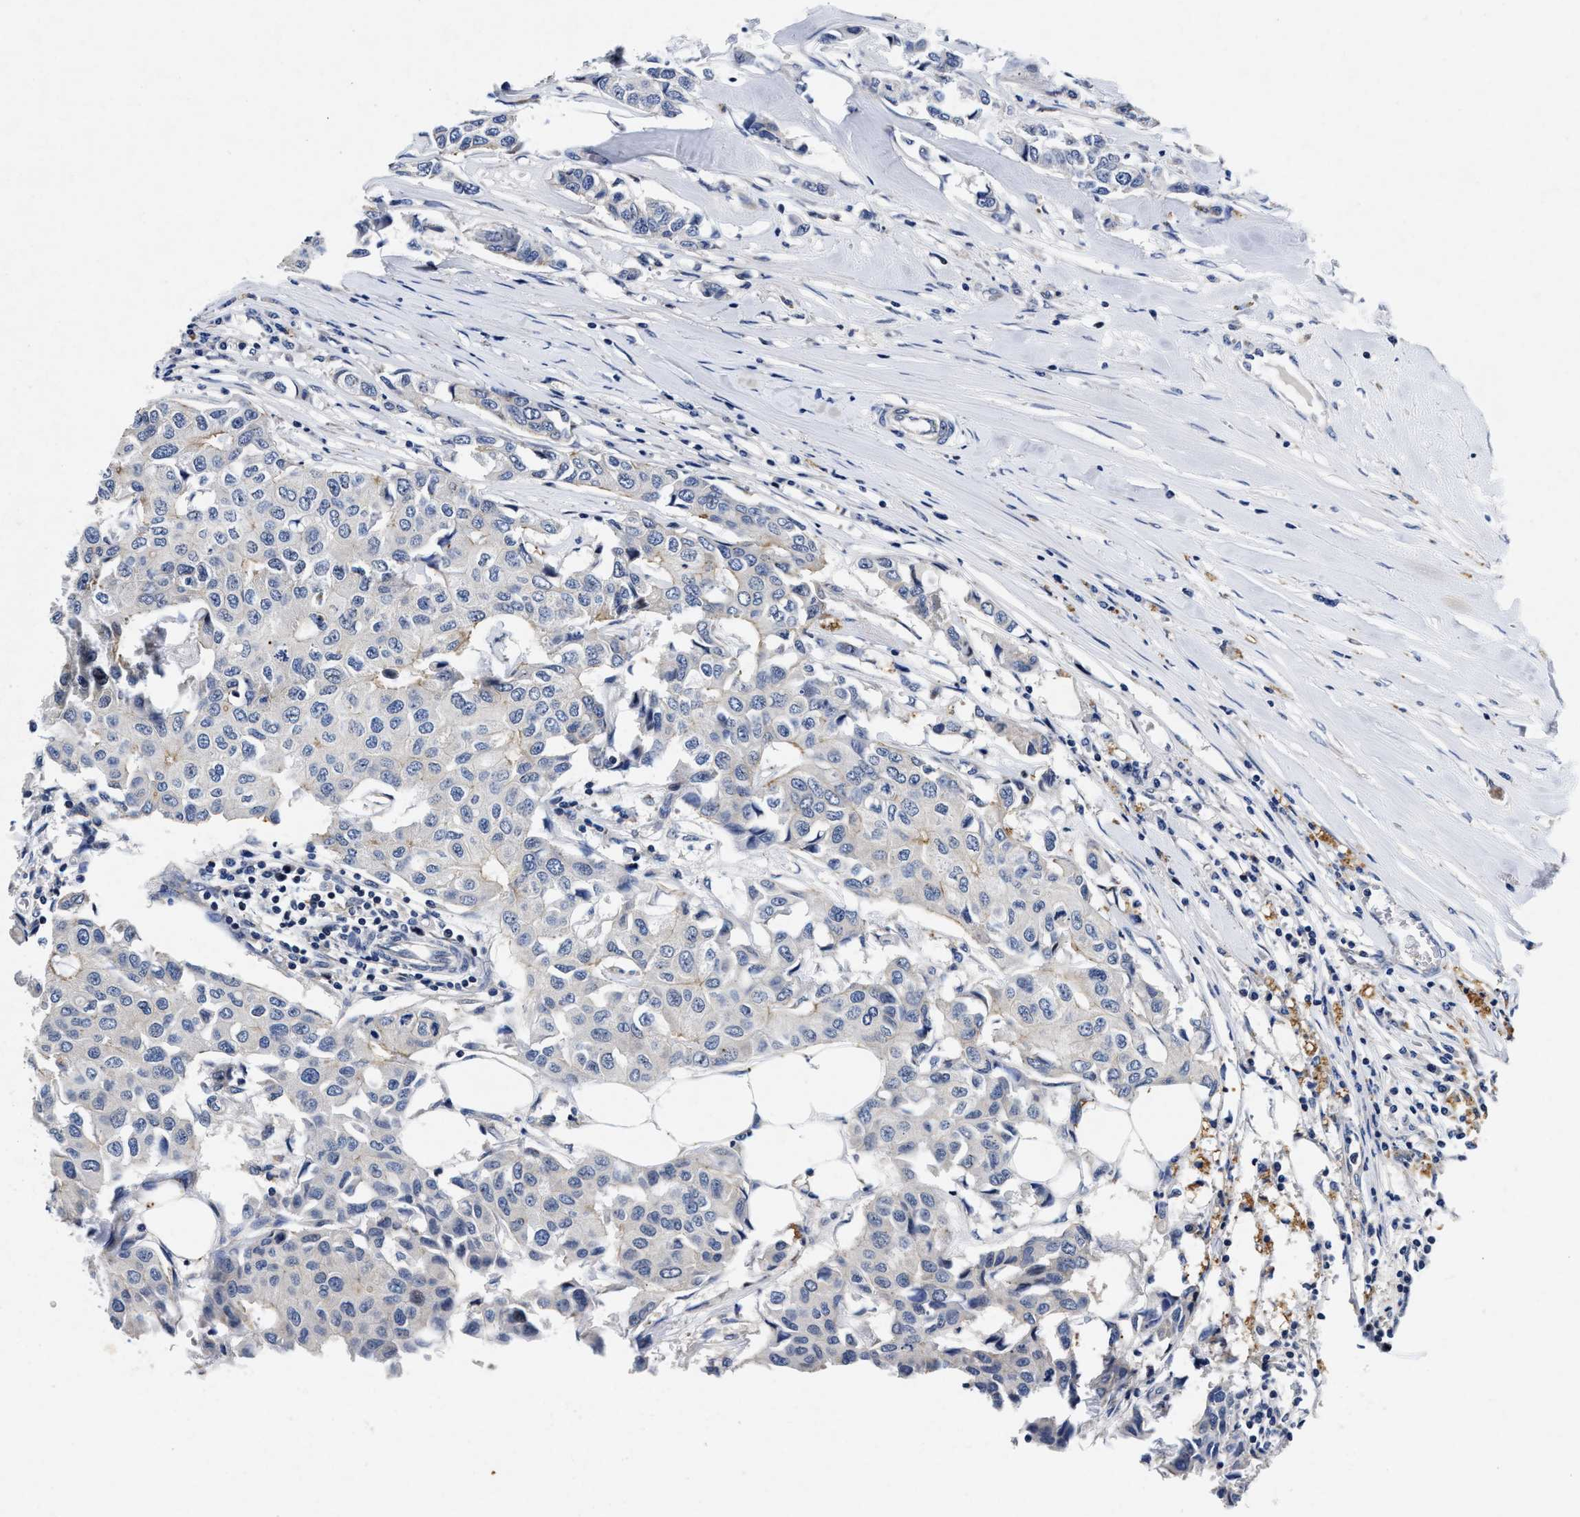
{"staining": {"intensity": "negative", "quantity": "none", "location": "none"}, "tissue": "breast cancer", "cell_type": "Tumor cells", "image_type": "cancer", "snomed": [{"axis": "morphology", "description": "Duct carcinoma"}, {"axis": "topography", "description": "Breast"}], "caption": "Immunohistochemical staining of breast invasive ductal carcinoma reveals no significant staining in tumor cells.", "gene": "LAD1", "patient": {"sex": "female", "age": 80}}